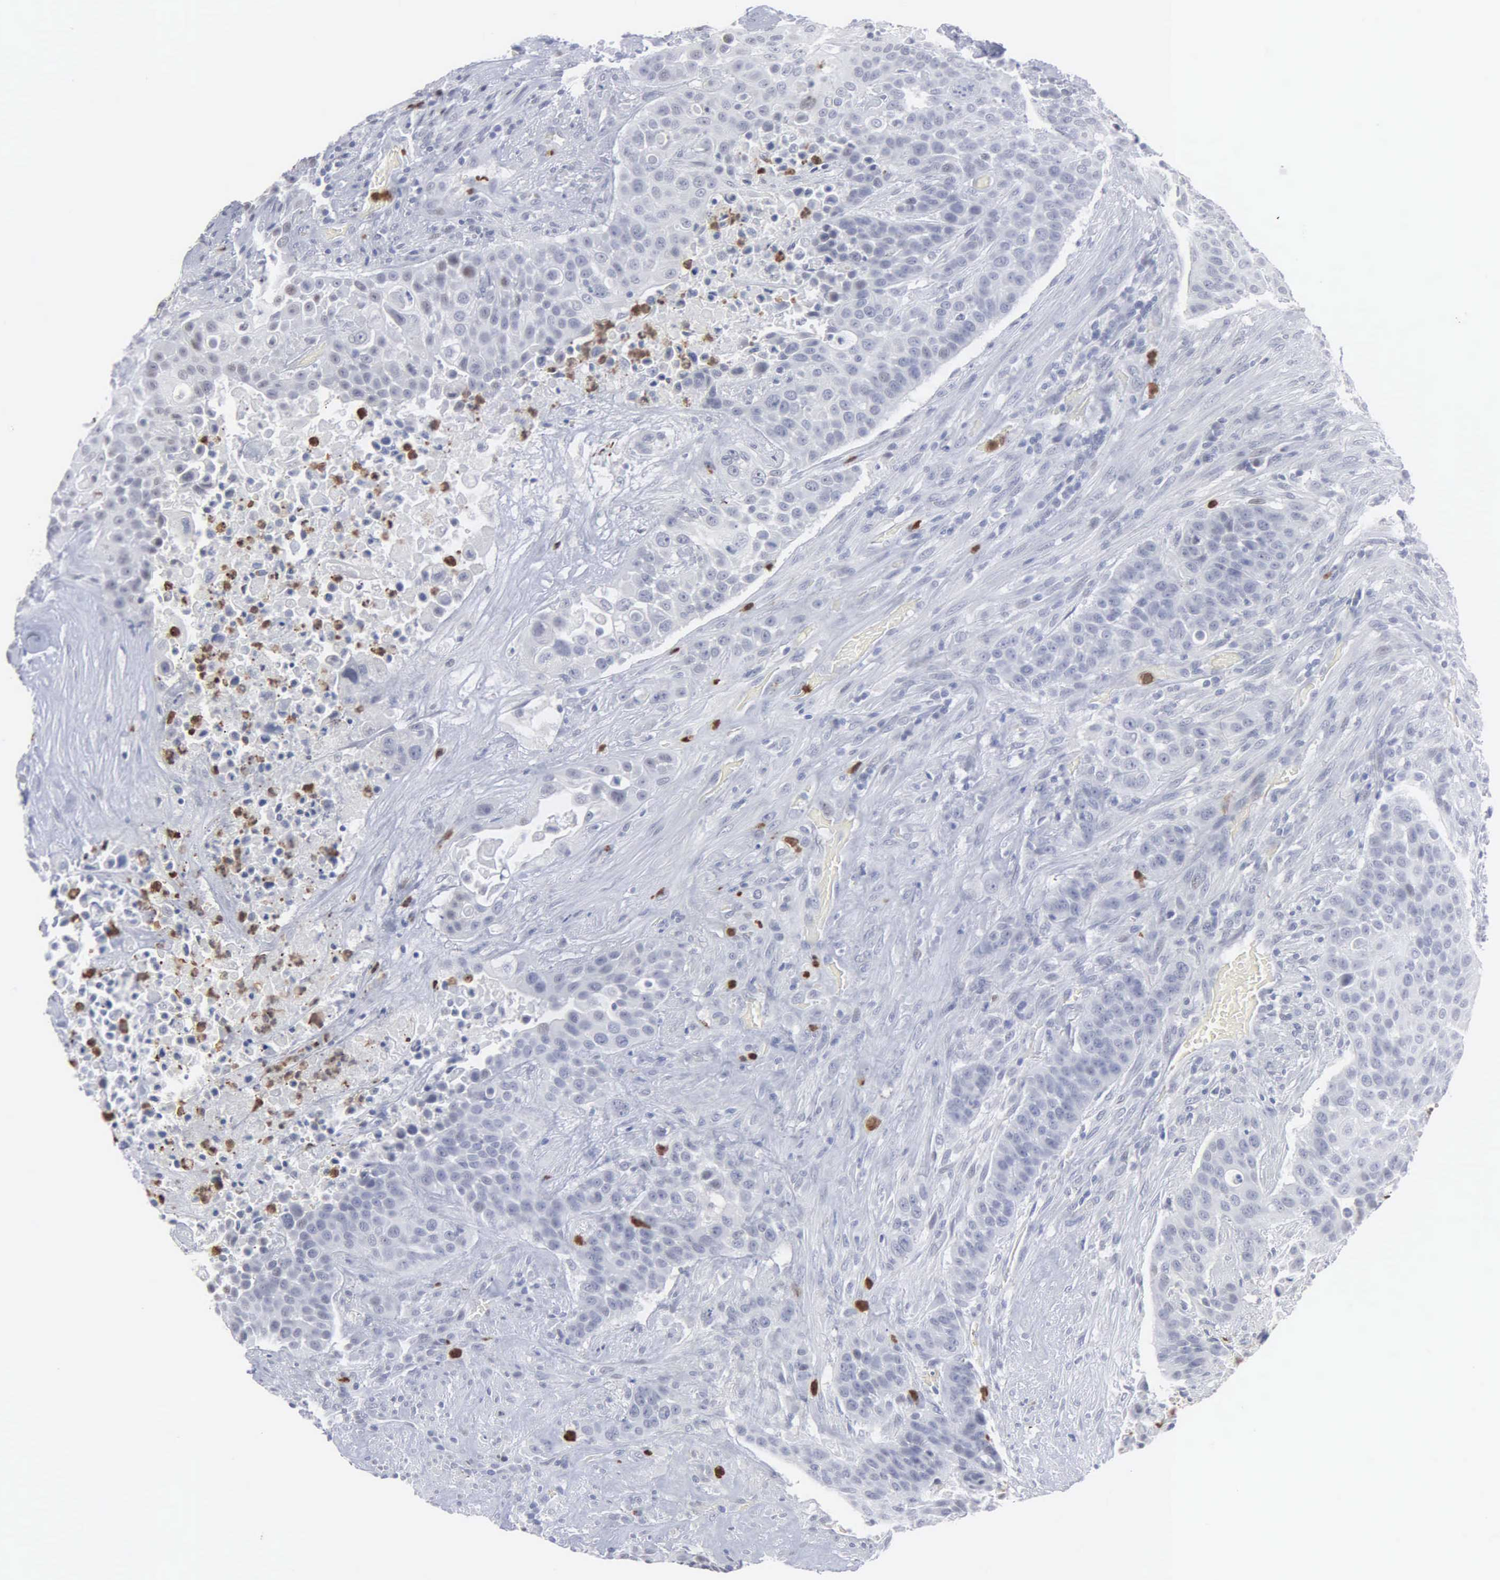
{"staining": {"intensity": "negative", "quantity": "none", "location": "none"}, "tissue": "urothelial cancer", "cell_type": "Tumor cells", "image_type": "cancer", "snomed": [{"axis": "morphology", "description": "Urothelial carcinoma, High grade"}, {"axis": "topography", "description": "Urinary bladder"}], "caption": "IHC image of neoplastic tissue: high-grade urothelial carcinoma stained with DAB shows no significant protein positivity in tumor cells.", "gene": "SPIN3", "patient": {"sex": "male", "age": 74}}